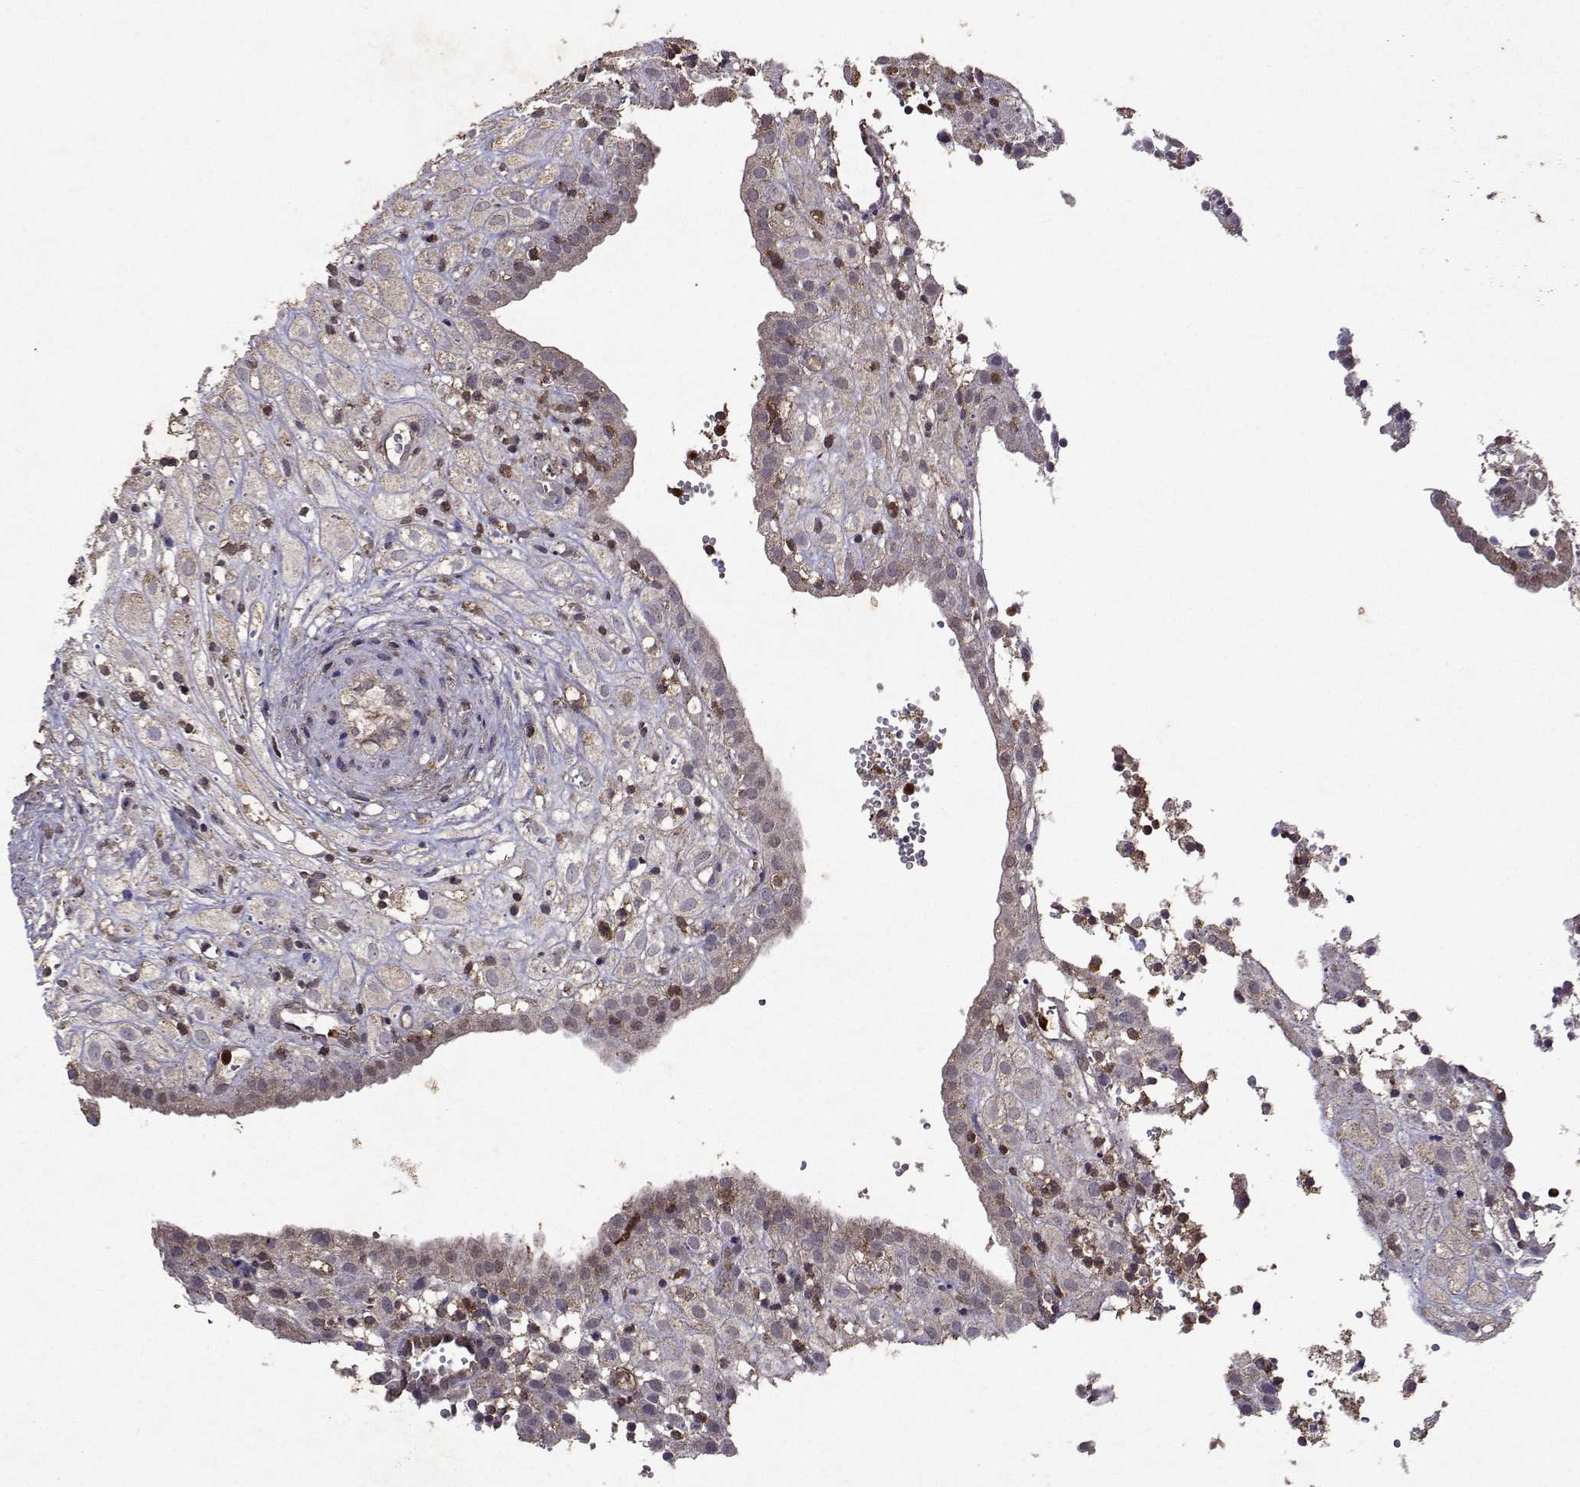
{"staining": {"intensity": "negative", "quantity": "none", "location": "none"}, "tissue": "placenta", "cell_type": "Decidual cells", "image_type": "normal", "snomed": [{"axis": "morphology", "description": "Normal tissue, NOS"}, {"axis": "topography", "description": "Placenta"}], "caption": "IHC photomicrograph of benign placenta: human placenta stained with DAB exhibits no significant protein staining in decidual cells. The staining is performed using DAB (3,3'-diaminobenzidine) brown chromogen with nuclei counter-stained in using hematoxylin.", "gene": "APAF1", "patient": {"sex": "female", "age": 24}}